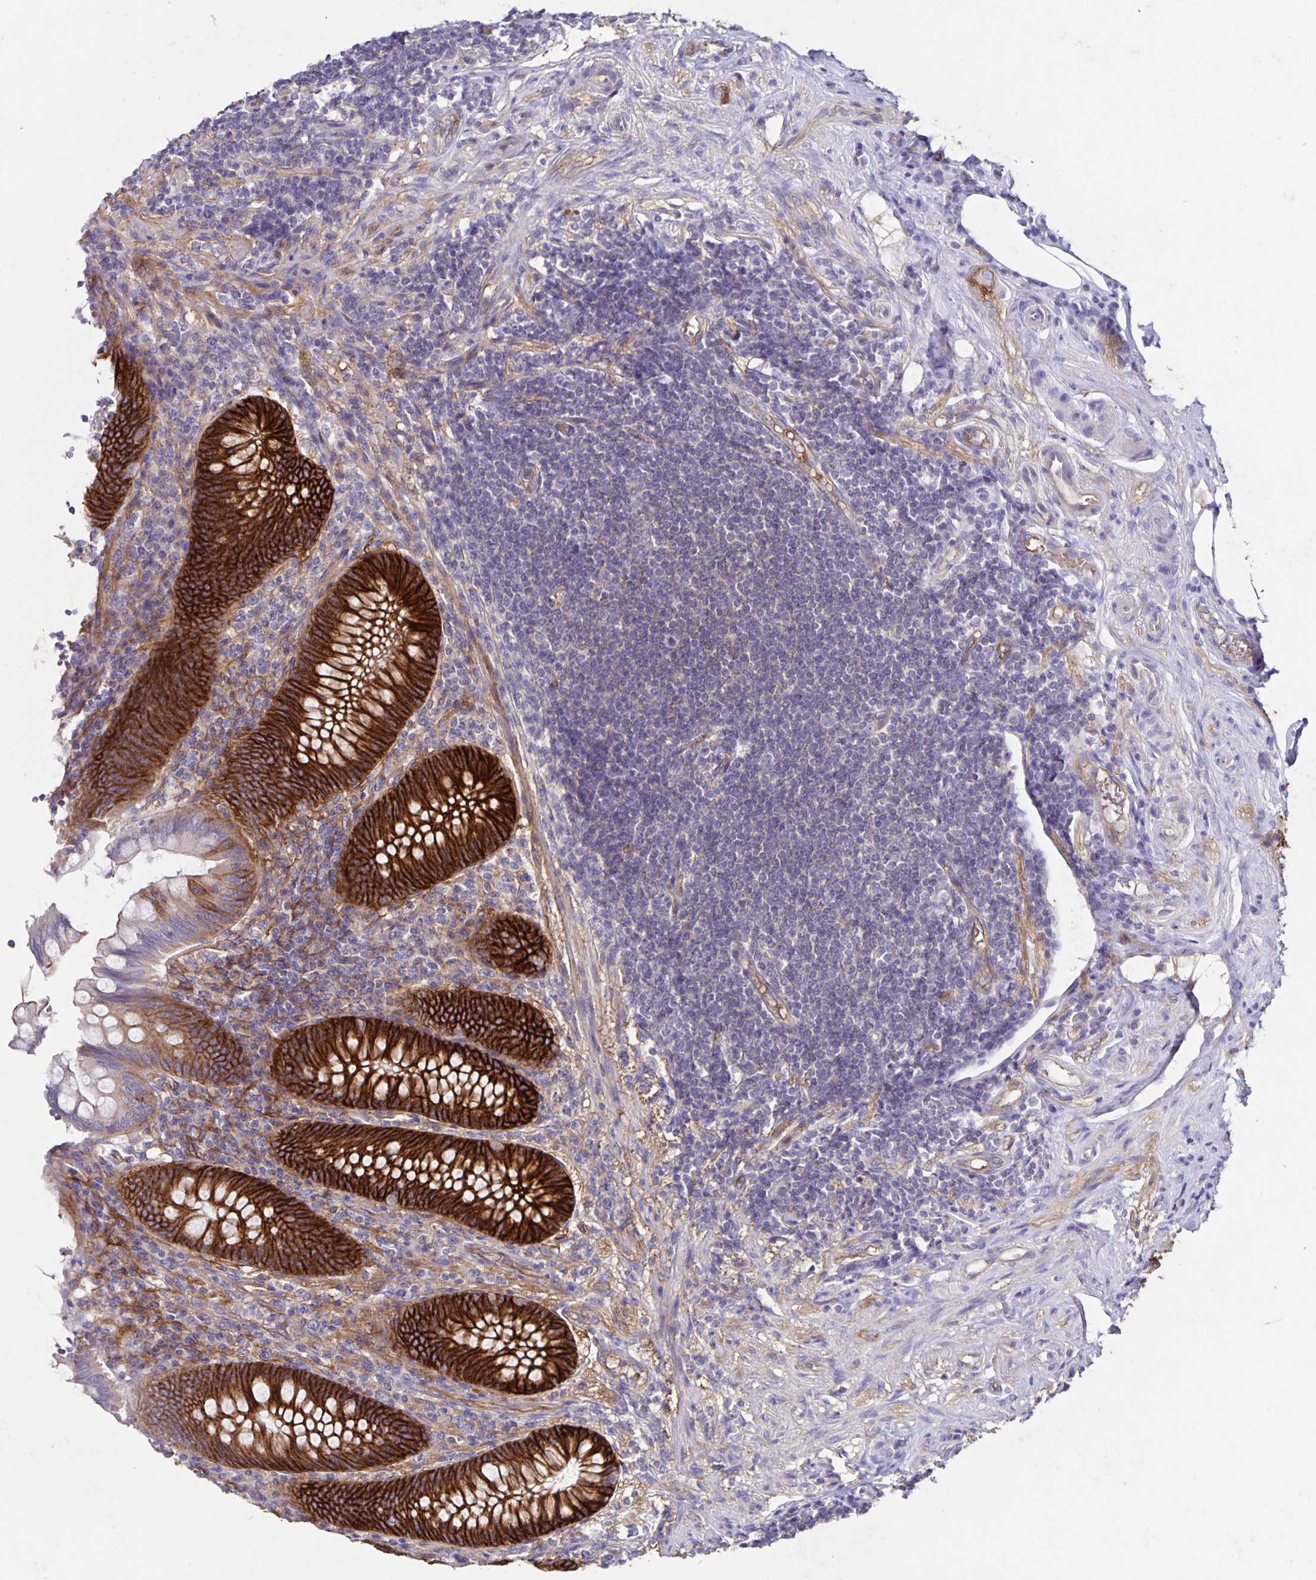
{"staining": {"intensity": "strong", "quantity": ">75%", "location": "cytoplasmic/membranous"}, "tissue": "appendix", "cell_type": "Glandular cells", "image_type": "normal", "snomed": [{"axis": "morphology", "description": "Normal tissue, NOS"}, {"axis": "topography", "description": "Appendix"}], "caption": "The immunohistochemical stain labels strong cytoplasmic/membranous staining in glandular cells of normal appendix. Using DAB (3,3'-diaminobenzidine) (brown) and hematoxylin (blue) stains, captured at high magnification using brightfield microscopy.", "gene": "ITGA2", "patient": {"sex": "female", "age": 57}}